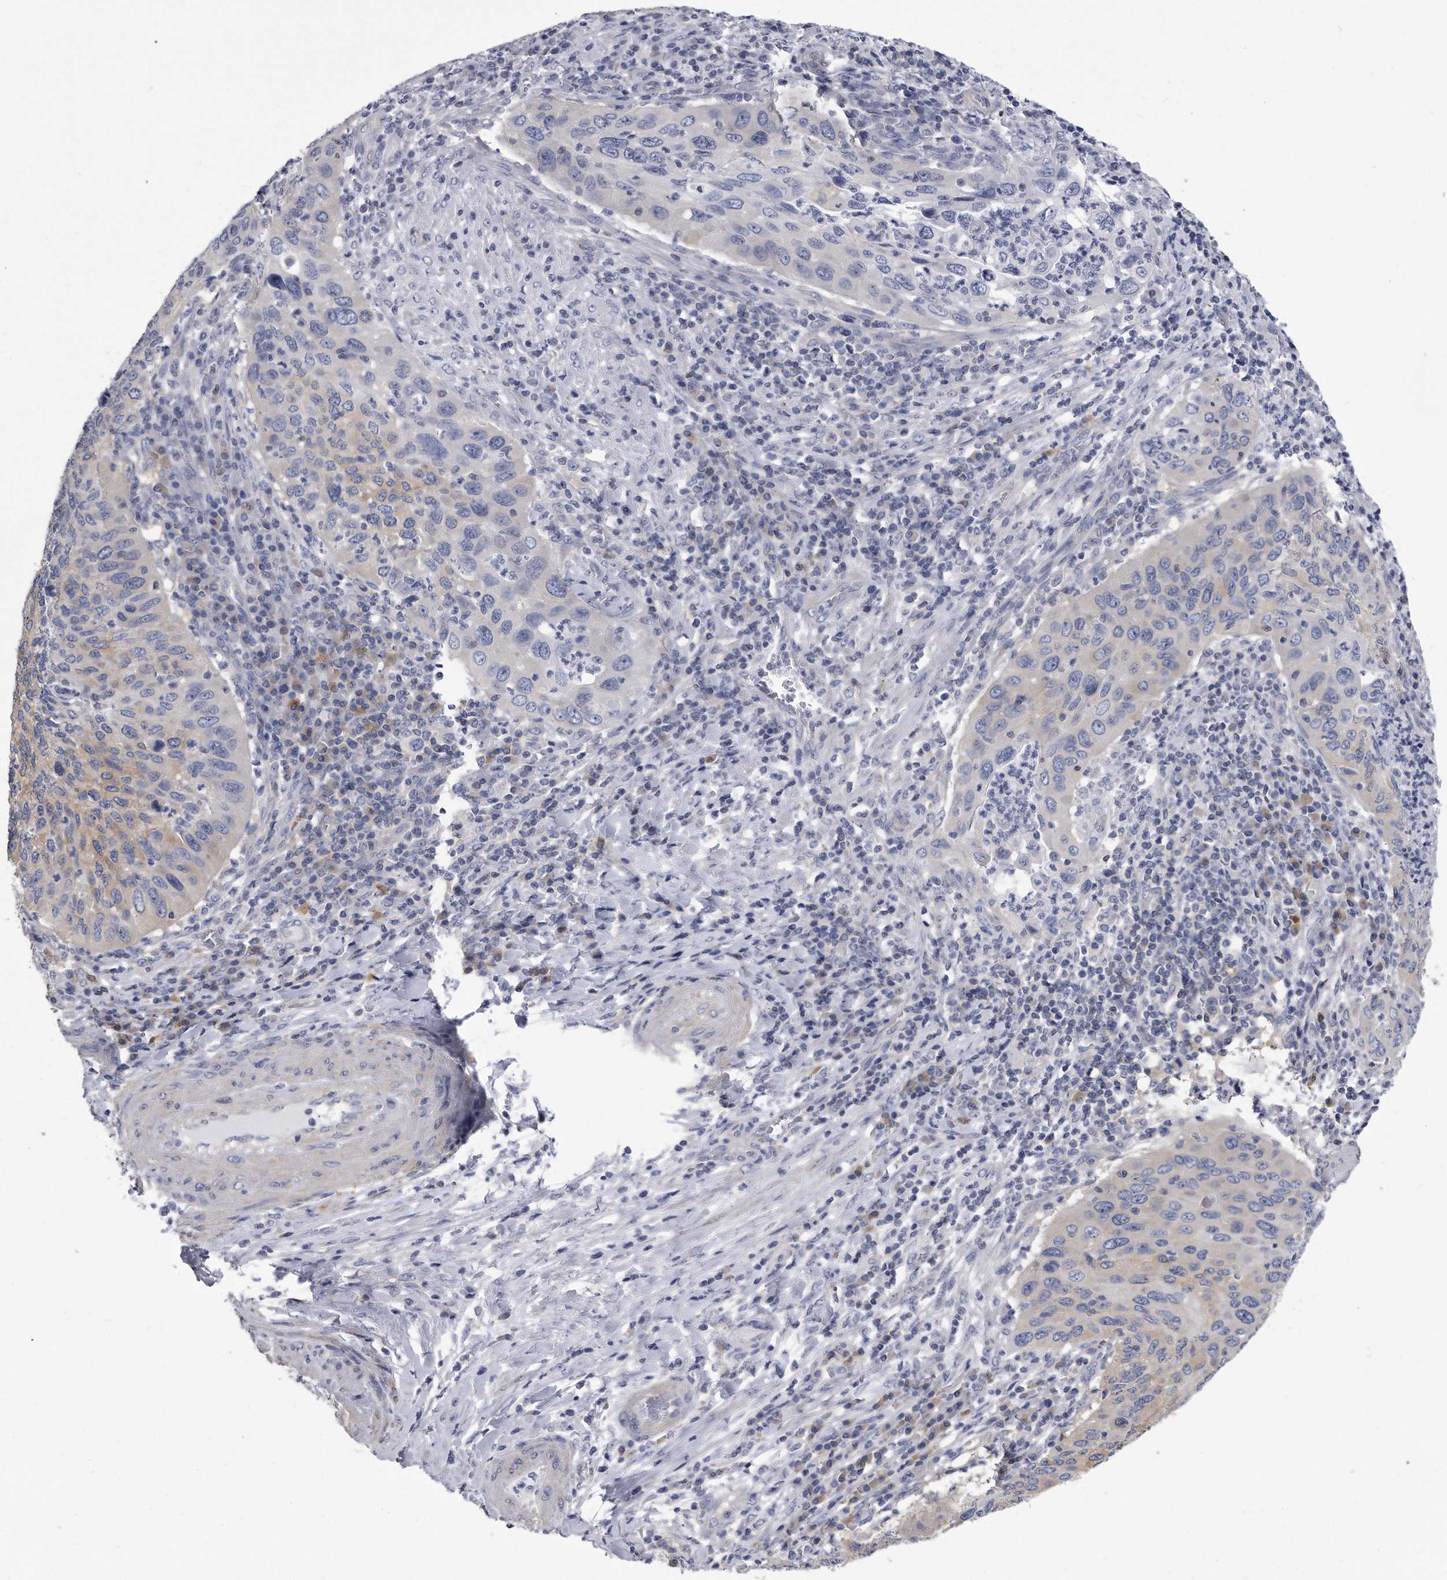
{"staining": {"intensity": "moderate", "quantity": "<25%", "location": "cytoplasmic/membranous"}, "tissue": "cervical cancer", "cell_type": "Tumor cells", "image_type": "cancer", "snomed": [{"axis": "morphology", "description": "Squamous cell carcinoma, NOS"}, {"axis": "topography", "description": "Cervix"}], "caption": "Cervical cancer was stained to show a protein in brown. There is low levels of moderate cytoplasmic/membranous staining in about <25% of tumor cells.", "gene": "PYGB", "patient": {"sex": "female", "age": 38}}